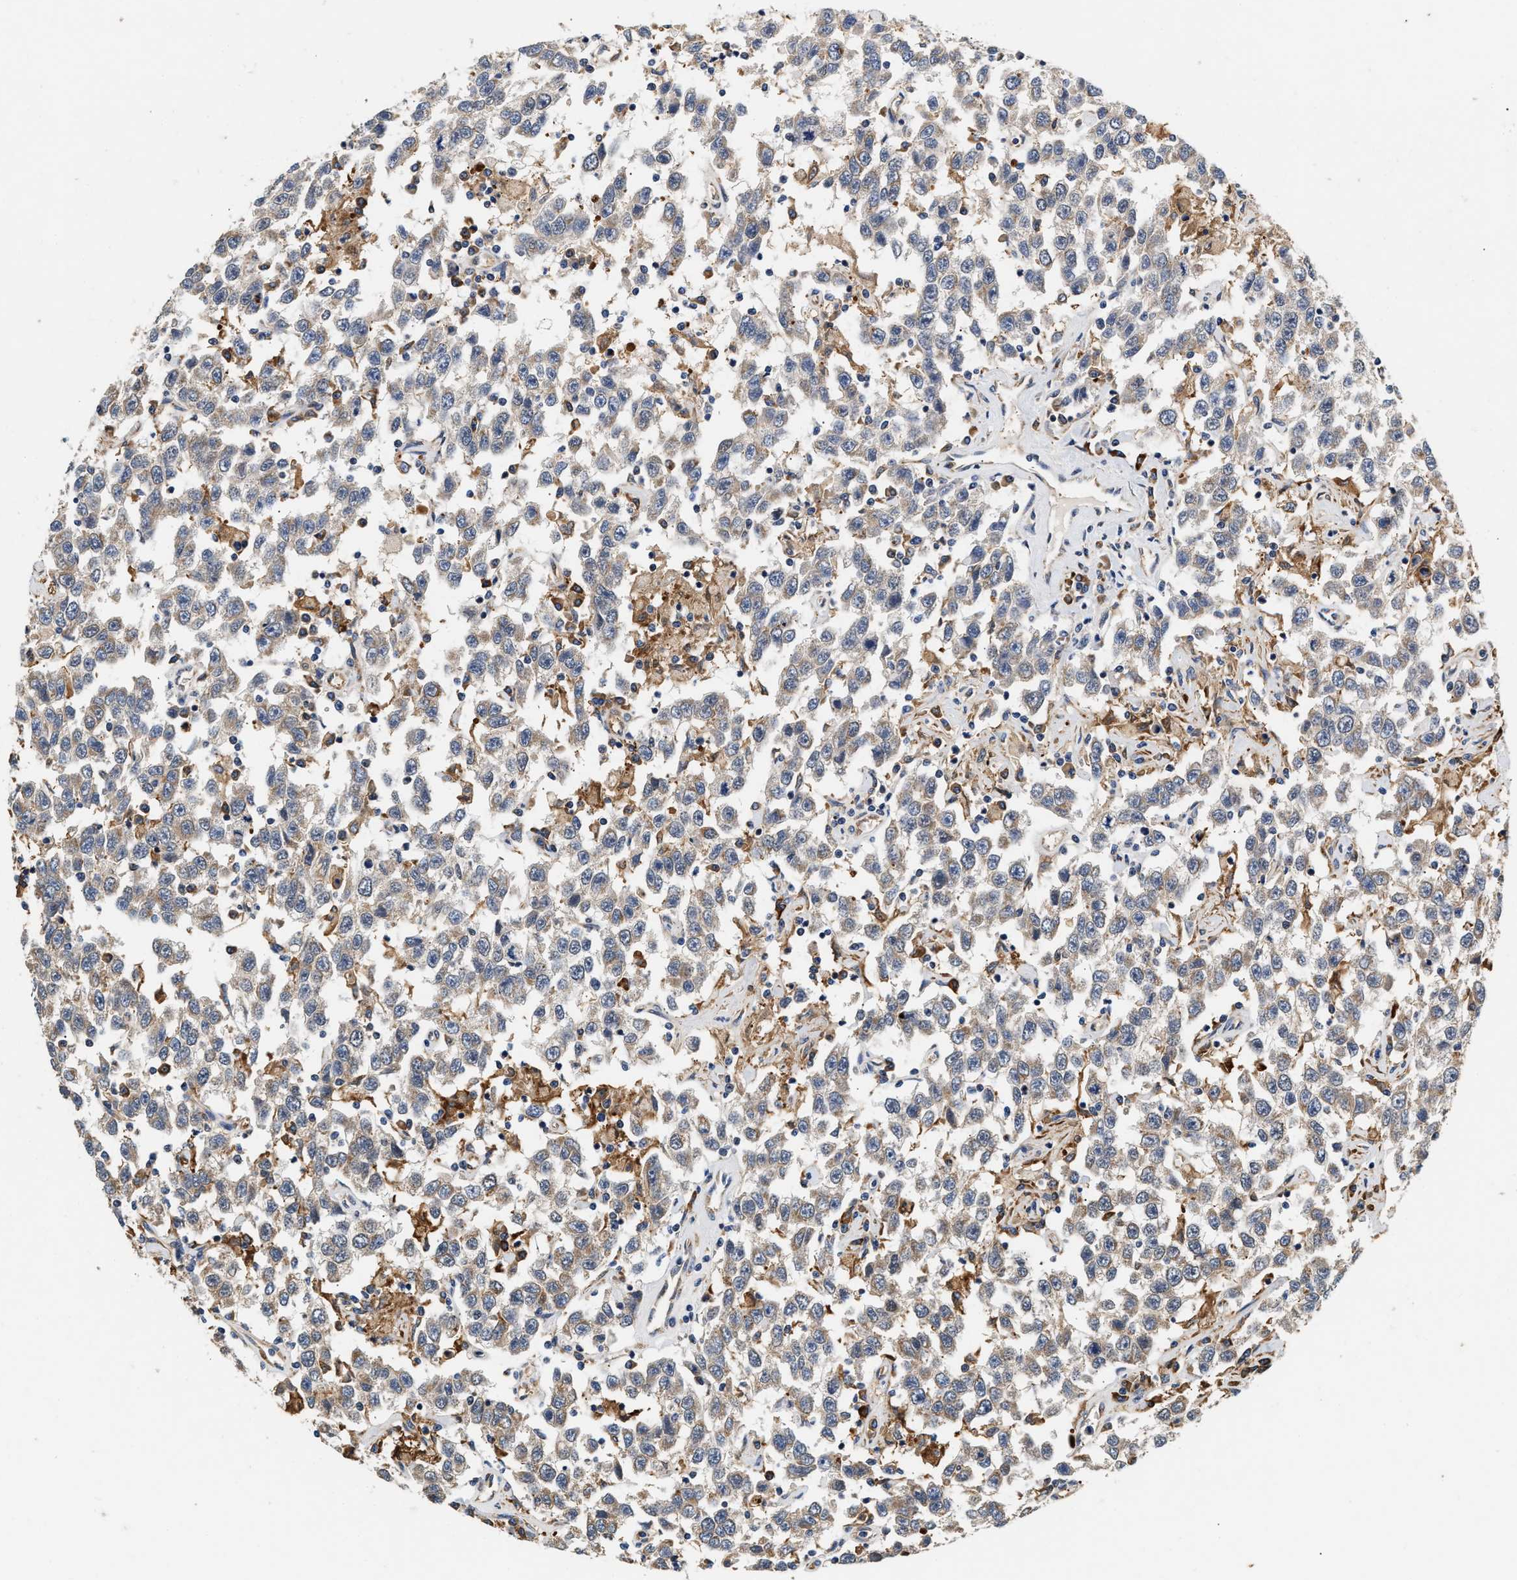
{"staining": {"intensity": "weak", "quantity": "<25%", "location": "cytoplasmic/membranous"}, "tissue": "testis cancer", "cell_type": "Tumor cells", "image_type": "cancer", "snomed": [{"axis": "morphology", "description": "Seminoma, NOS"}, {"axis": "topography", "description": "Testis"}], "caption": "This is an IHC histopathology image of testis cancer (seminoma). There is no staining in tumor cells.", "gene": "IFT74", "patient": {"sex": "male", "age": 41}}